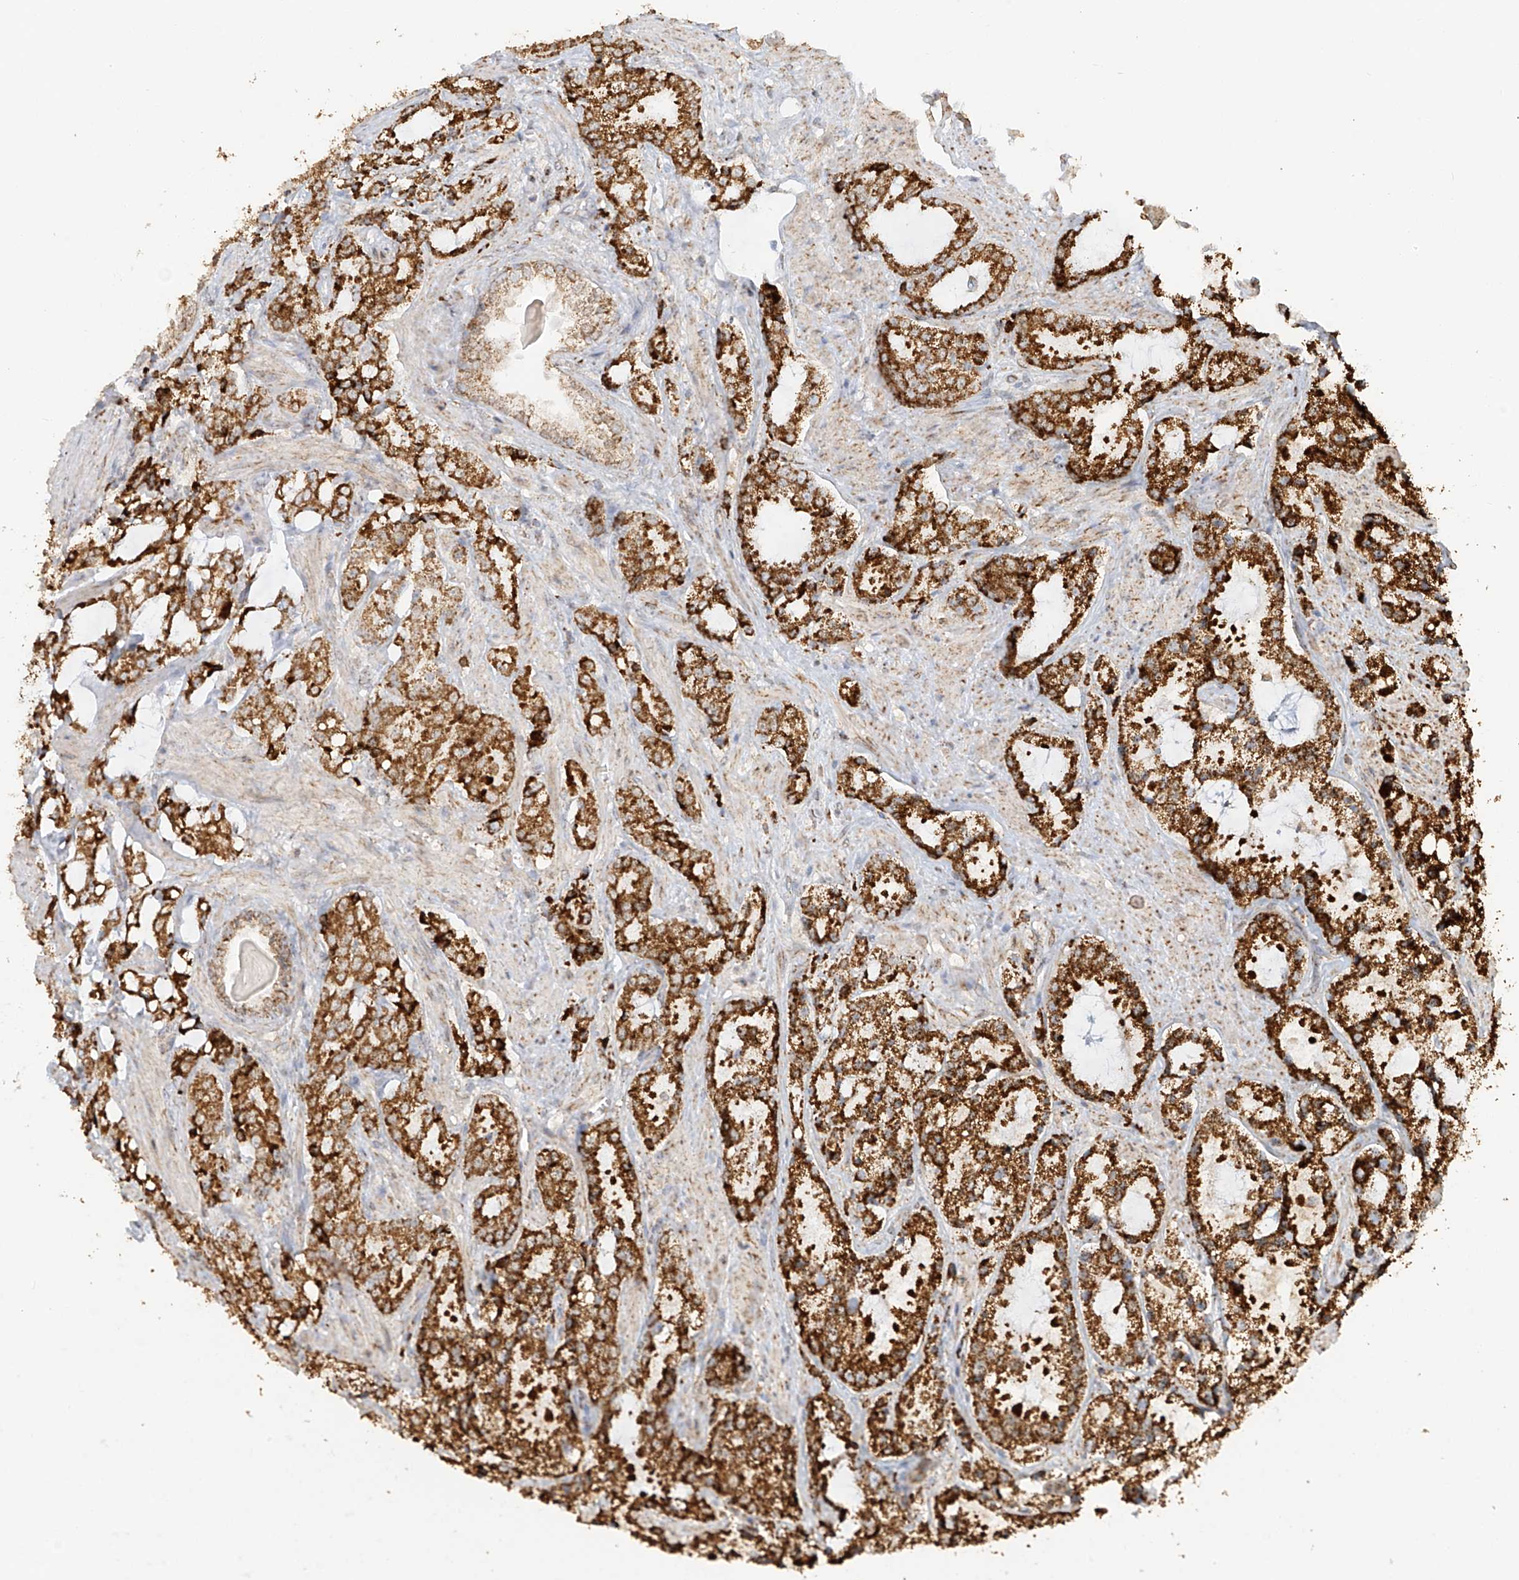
{"staining": {"intensity": "strong", "quantity": ">75%", "location": "cytoplasmic/membranous"}, "tissue": "prostate cancer", "cell_type": "Tumor cells", "image_type": "cancer", "snomed": [{"axis": "morphology", "description": "Adenocarcinoma, High grade"}, {"axis": "topography", "description": "Prostate"}], "caption": "IHC of prostate cancer (high-grade adenocarcinoma) demonstrates high levels of strong cytoplasmic/membranous positivity in about >75% of tumor cells.", "gene": "MIPEP", "patient": {"sex": "male", "age": 66}}